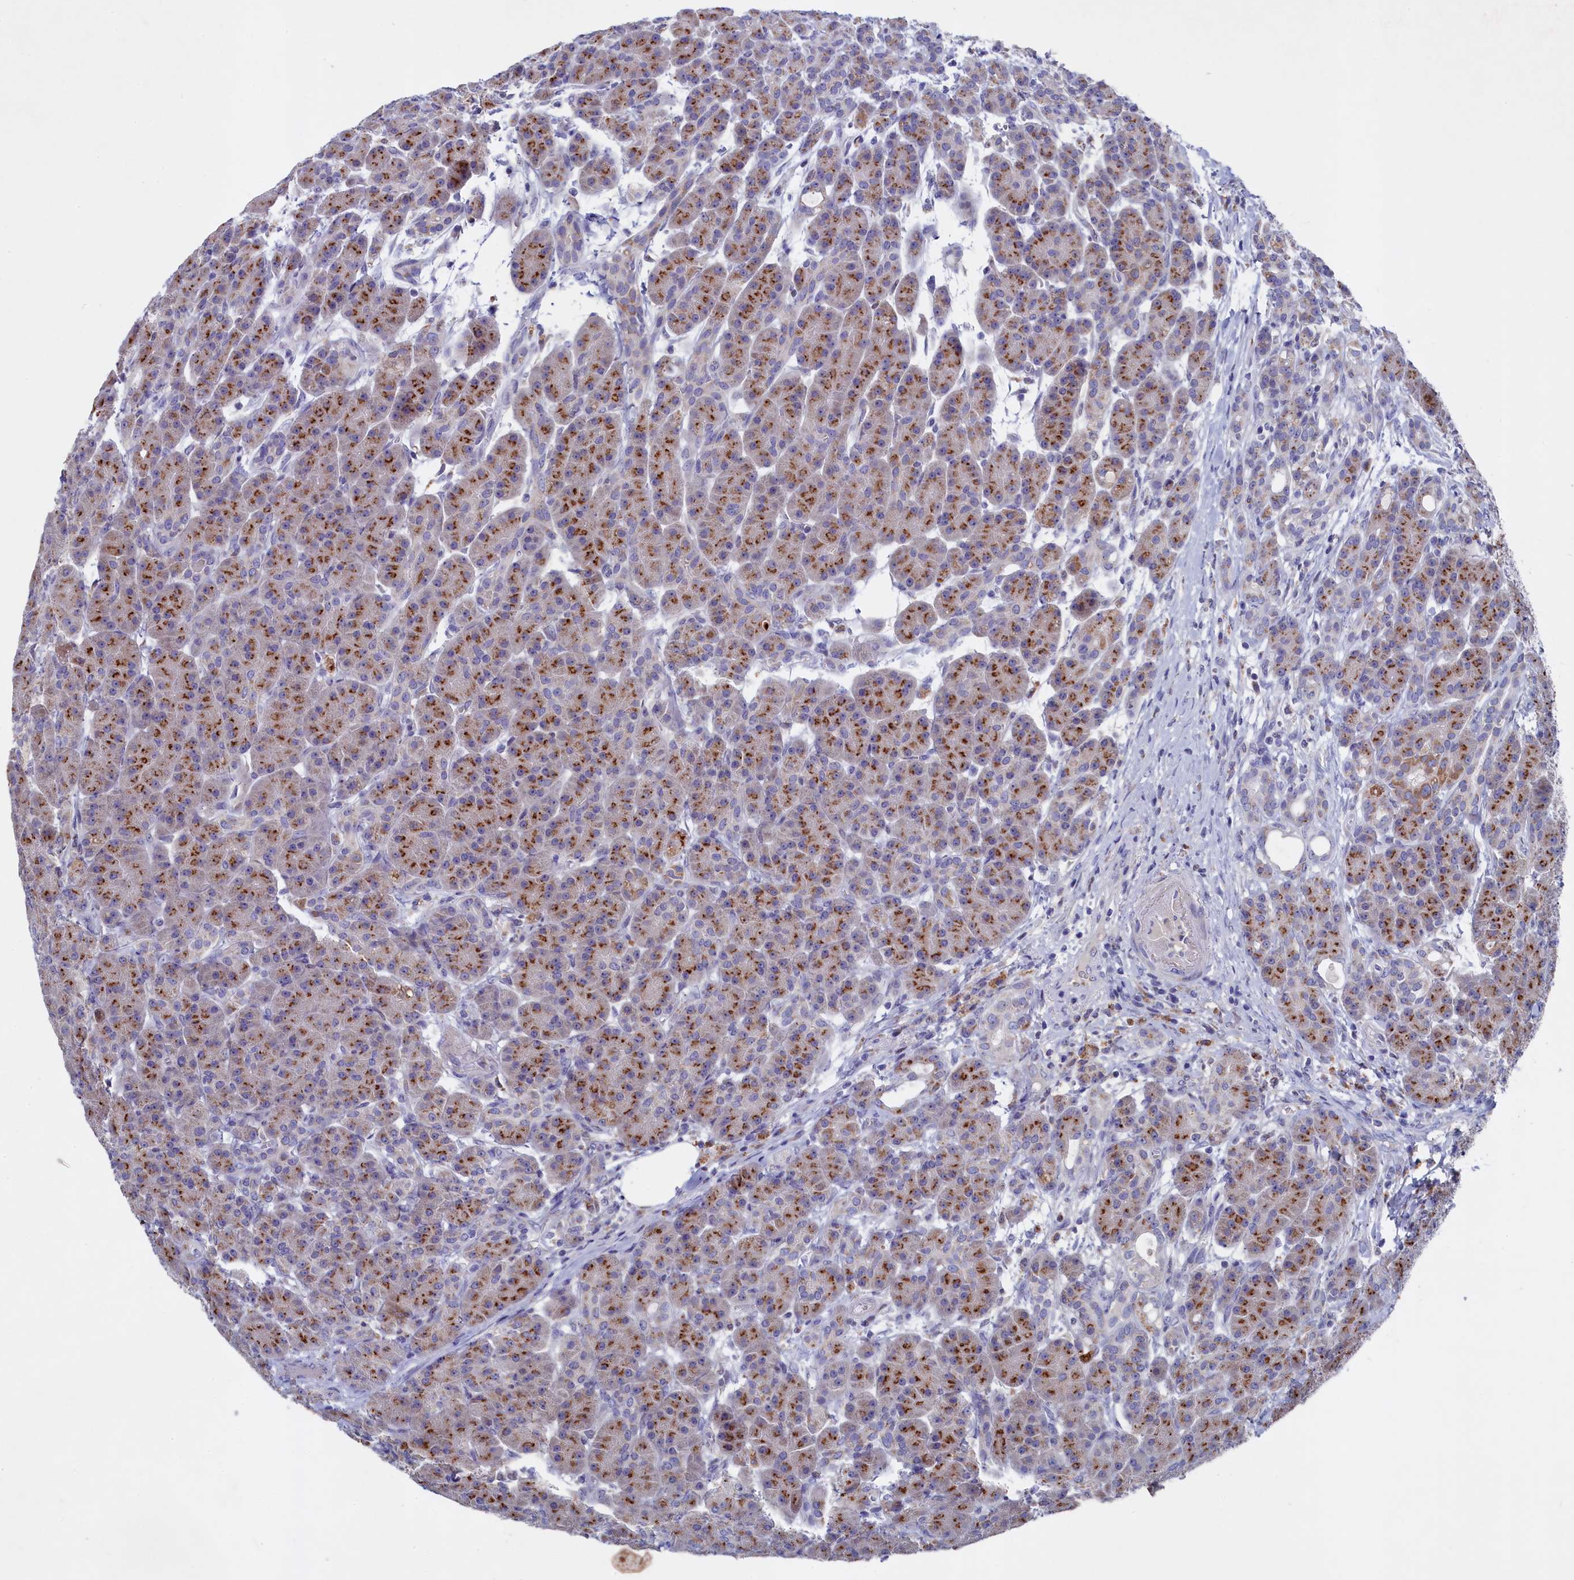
{"staining": {"intensity": "strong", "quantity": "25%-75%", "location": "cytoplasmic/membranous"}, "tissue": "pancreas", "cell_type": "Exocrine glandular cells", "image_type": "normal", "snomed": [{"axis": "morphology", "description": "Normal tissue, NOS"}, {"axis": "topography", "description": "Pancreas"}], "caption": "Immunohistochemical staining of benign human pancreas displays high levels of strong cytoplasmic/membranous staining in about 25%-75% of exocrine glandular cells.", "gene": "GPR108", "patient": {"sex": "male", "age": 63}}